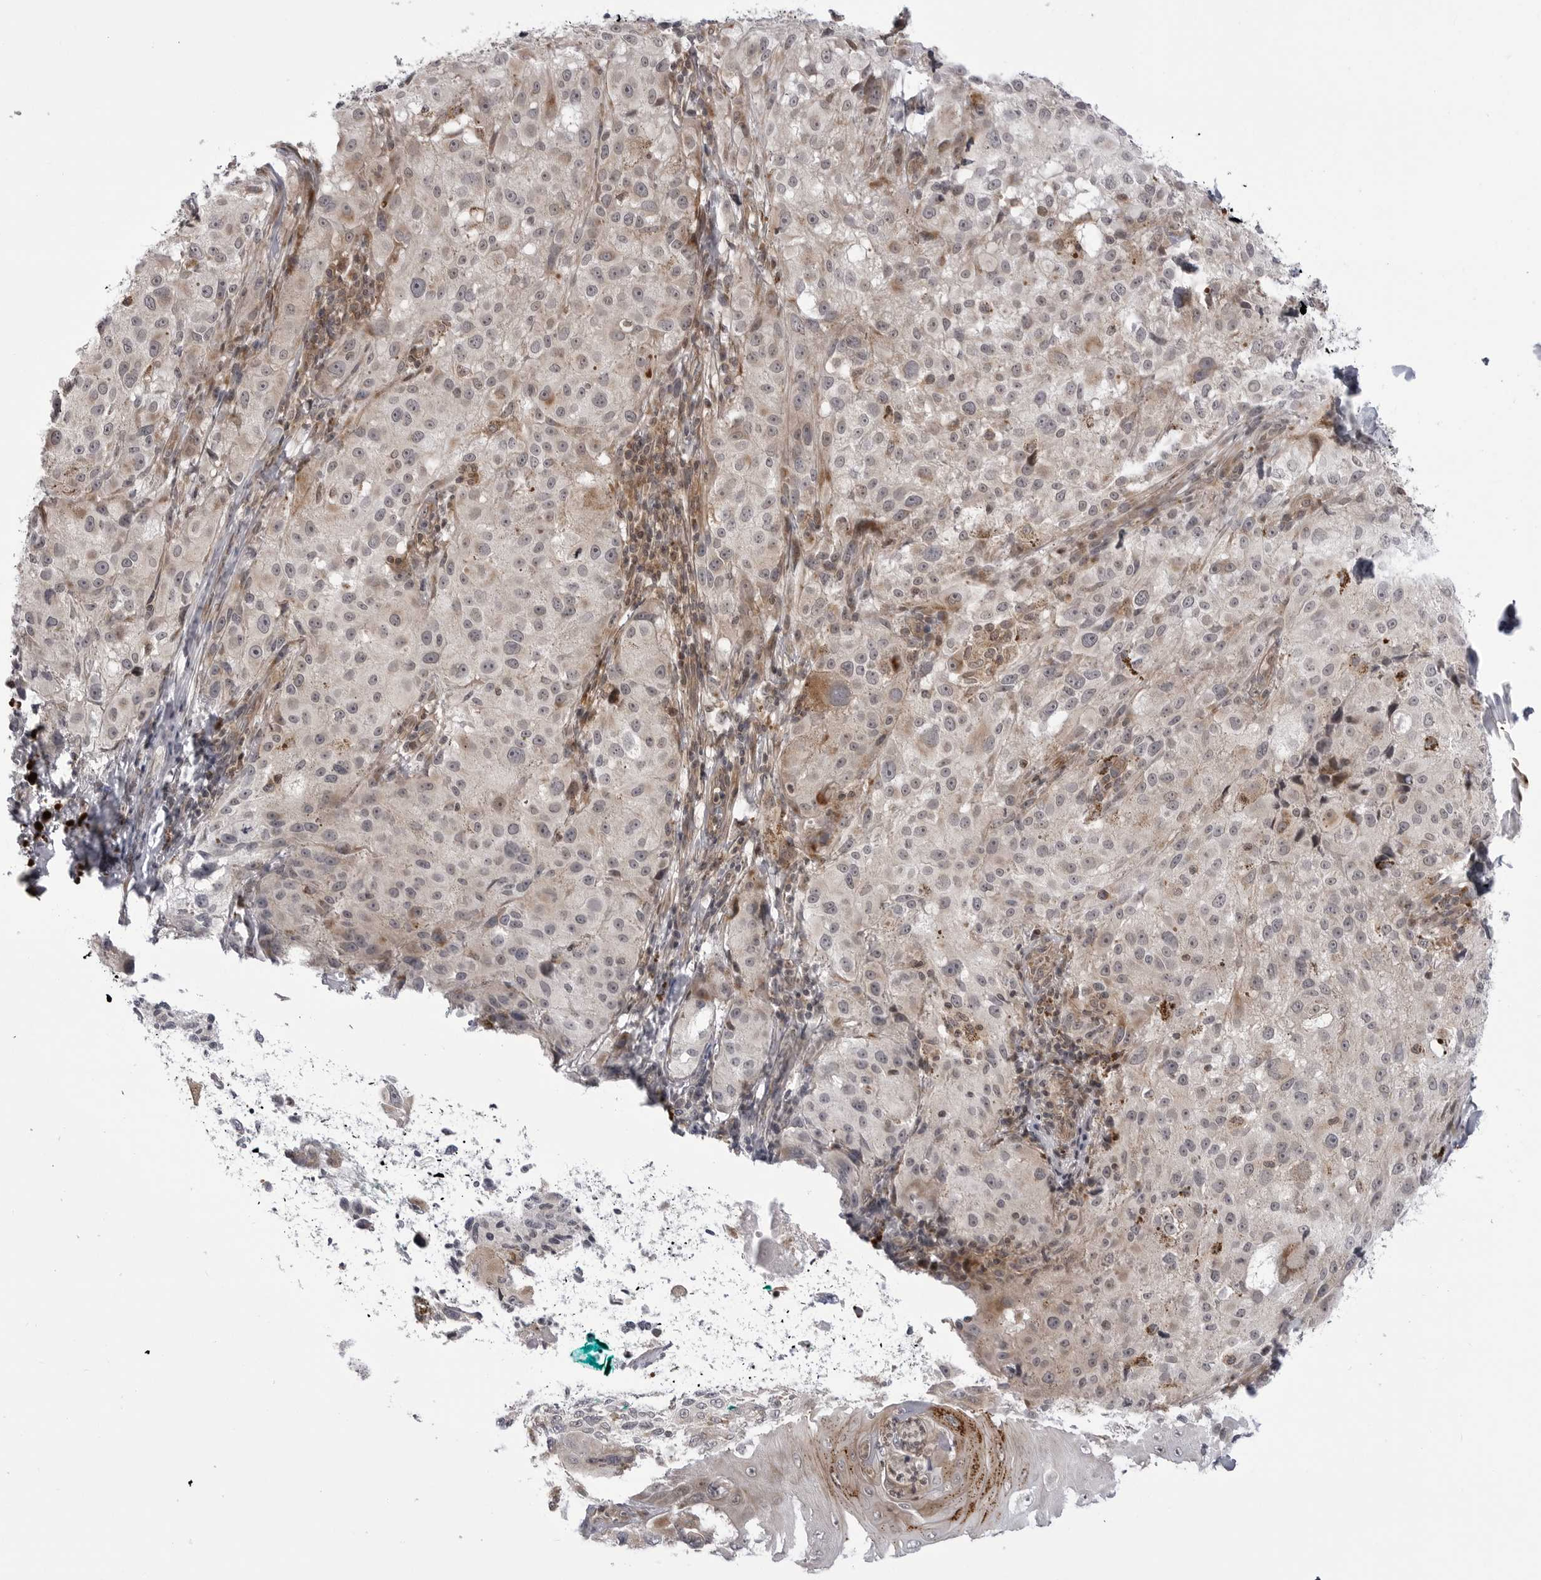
{"staining": {"intensity": "weak", "quantity": "<25%", "location": "cytoplasmic/membranous"}, "tissue": "melanoma", "cell_type": "Tumor cells", "image_type": "cancer", "snomed": [{"axis": "morphology", "description": "Malignant melanoma, NOS"}, {"axis": "topography", "description": "Skin"}], "caption": "A histopathology image of malignant melanoma stained for a protein exhibits no brown staining in tumor cells.", "gene": "CCDC18", "patient": {"sex": "female", "age": 73}}